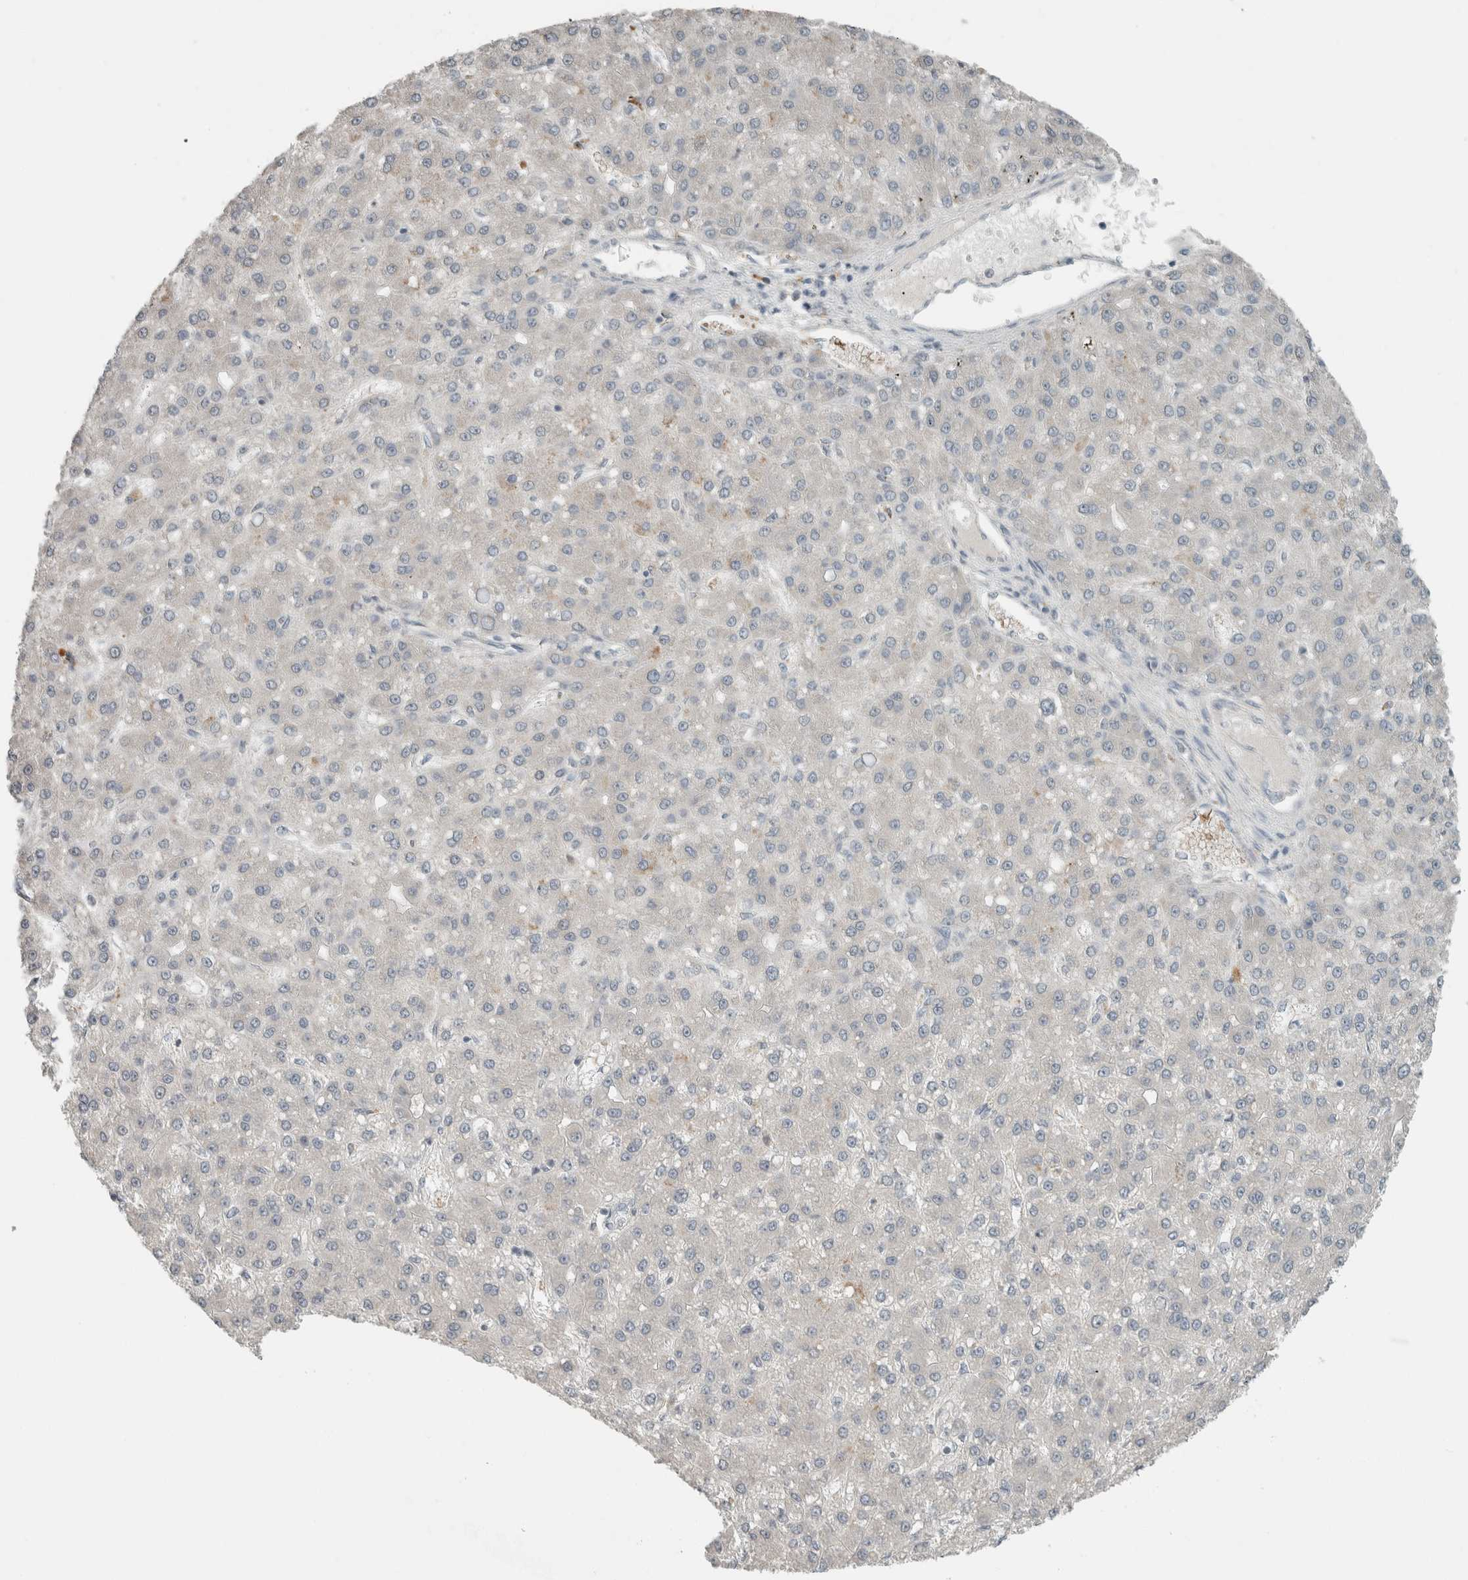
{"staining": {"intensity": "negative", "quantity": "none", "location": "none"}, "tissue": "liver cancer", "cell_type": "Tumor cells", "image_type": "cancer", "snomed": [{"axis": "morphology", "description": "Carcinoma, Hepatocellular, NOS"}, {"axis": "topography", "description": "Liver"}], "caption": "IHC histopathology image of neoplastic tissue: liver hepatocellular carcinoma stained with DAB (3,3'-diaminobenzidine) shows no significant protein expression in tumor cells. (Immunohistochemistry (ihc), brightfield microscopy, high magnification).", "gene": "TRIT1", "patient": {"sex": "male", "age": 67}}